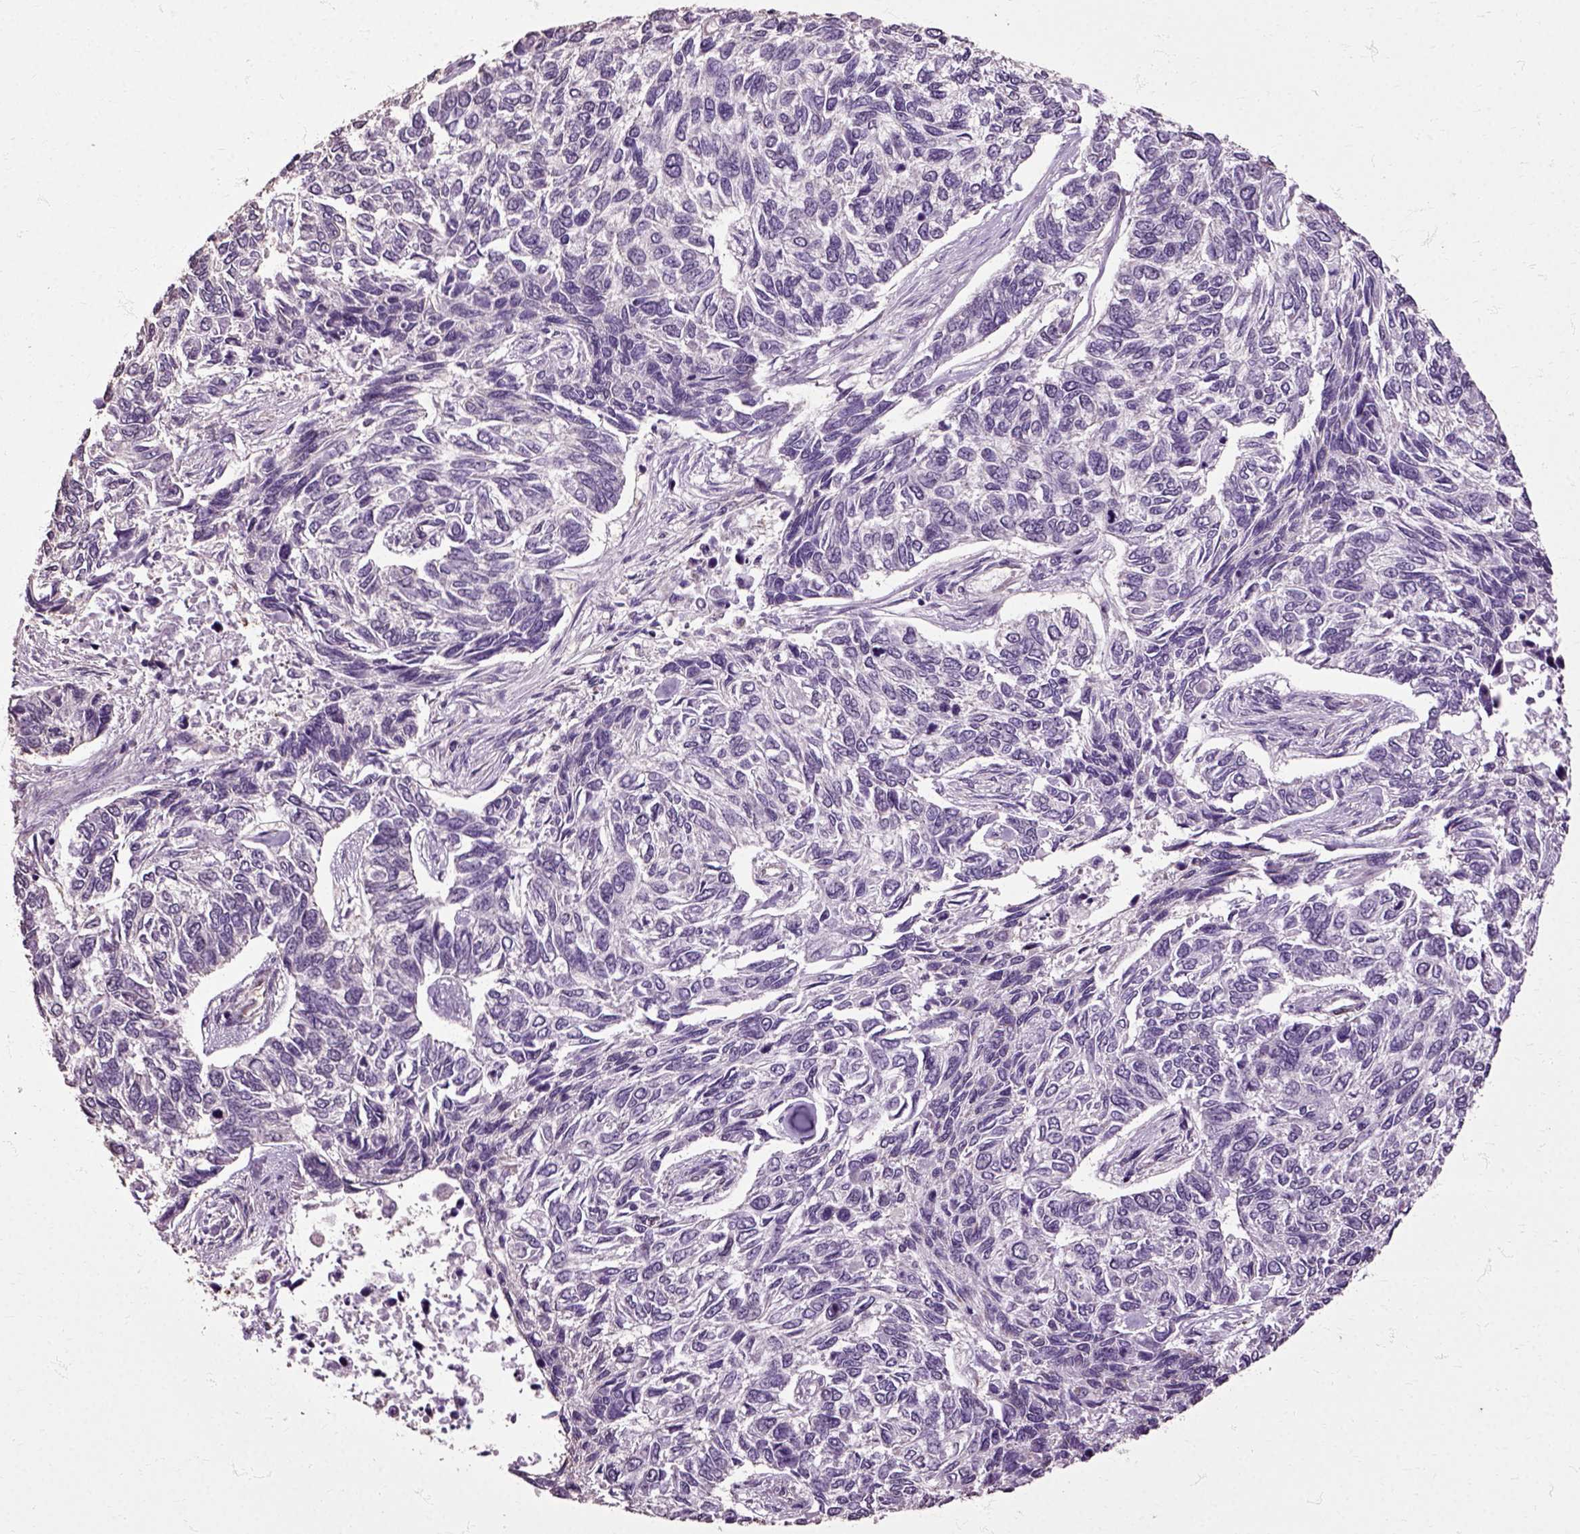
{"staining": {"intensity": "negative", "quantity": "none", "location": "none"}, "tissue": "skin cancer", "cell_type": "Tumor cells", "image_type": "cancer", "snomed": [{"axis": "morphology", "description": "Basal cell carcinoma"}, {"axis": "topography", "description": "Skin"}], "caption": "Tumor cells are negative for brown protein staining in basal cell carcinoma (skin).", "gene": "HSPA2", "patient": {"sex": "female", "age": 65}}